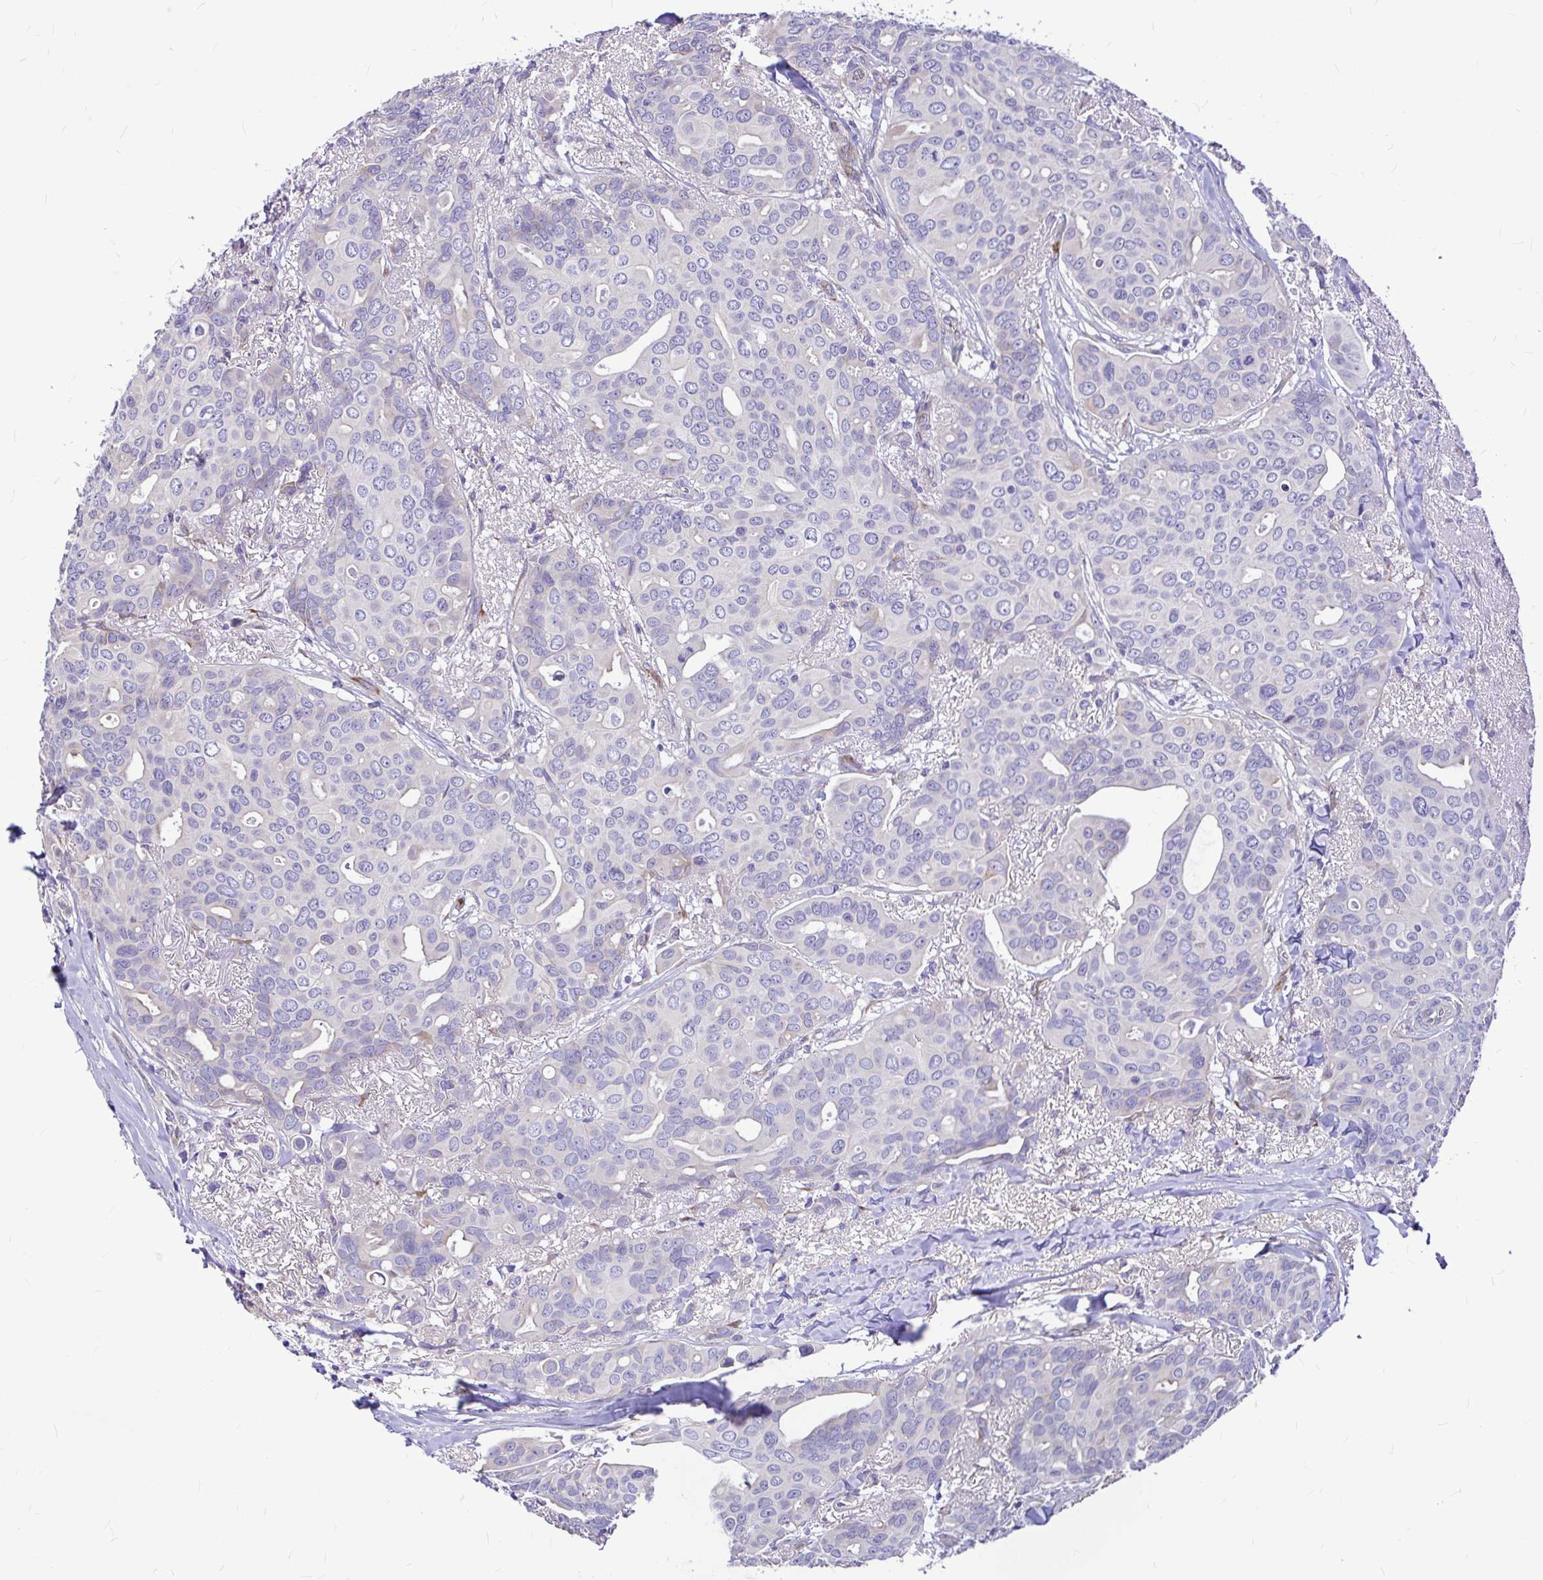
{"staining": {"intensity": "negative", "quantity": "none", "location": "none"}, "tissue": "breast cancer", "cell_type": "Tumor cells", "image_type": "cancer", "snomed": [{"axis": "morphology", "description": "Duct carcinoma"}, {"axis": "topography", "description": "Breast"}], "caption": "Immunohistochemical staining of breast cancer demonstrates no significant staining in tumor cells.", "gene": "GABBR2", "patient": {"sex": "female", "age": 54}}